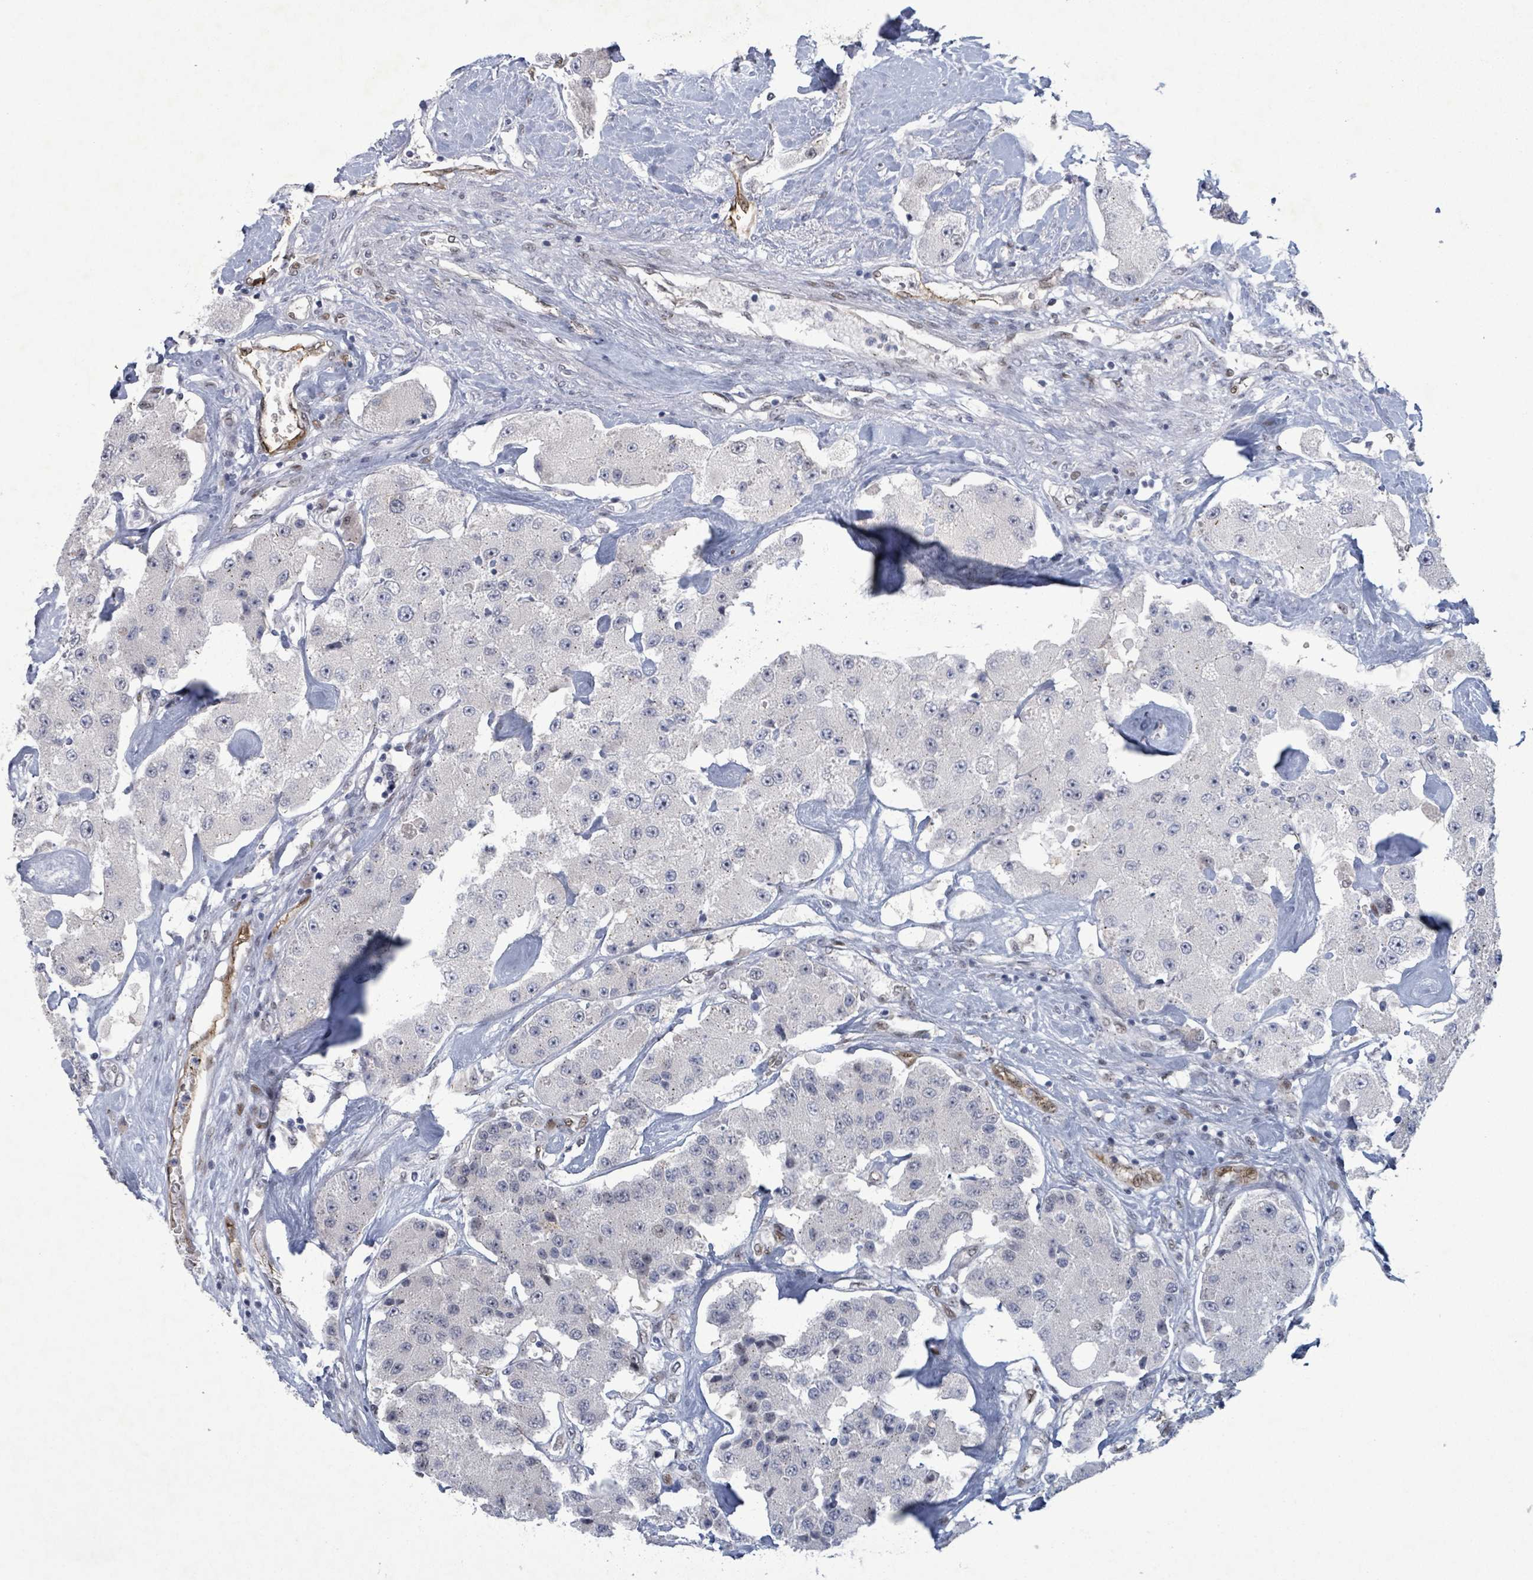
{"staining": {"intensity": "negative", "quantity": "none", "location": "none"}, "tissue": "carcinoid", "cell_type": "Tumor cells", "image_type": "cancer", "snomed": [{"axis": "morphology", "description": "Carcinoid, malignant, NOS"}, {"axis": "topography", "description": "Pancreas"}], "caption": "Protein analysis of carcinoid demonstrates no significant positivity in tumor cells. The staining is performed using DAB (3,3'-diaminobenzidine) brown chromogen with nuclei counter-stained in using hematoxylin.", "gene": "TUSC1", "patient": {"sex": "male", "age": 41}}